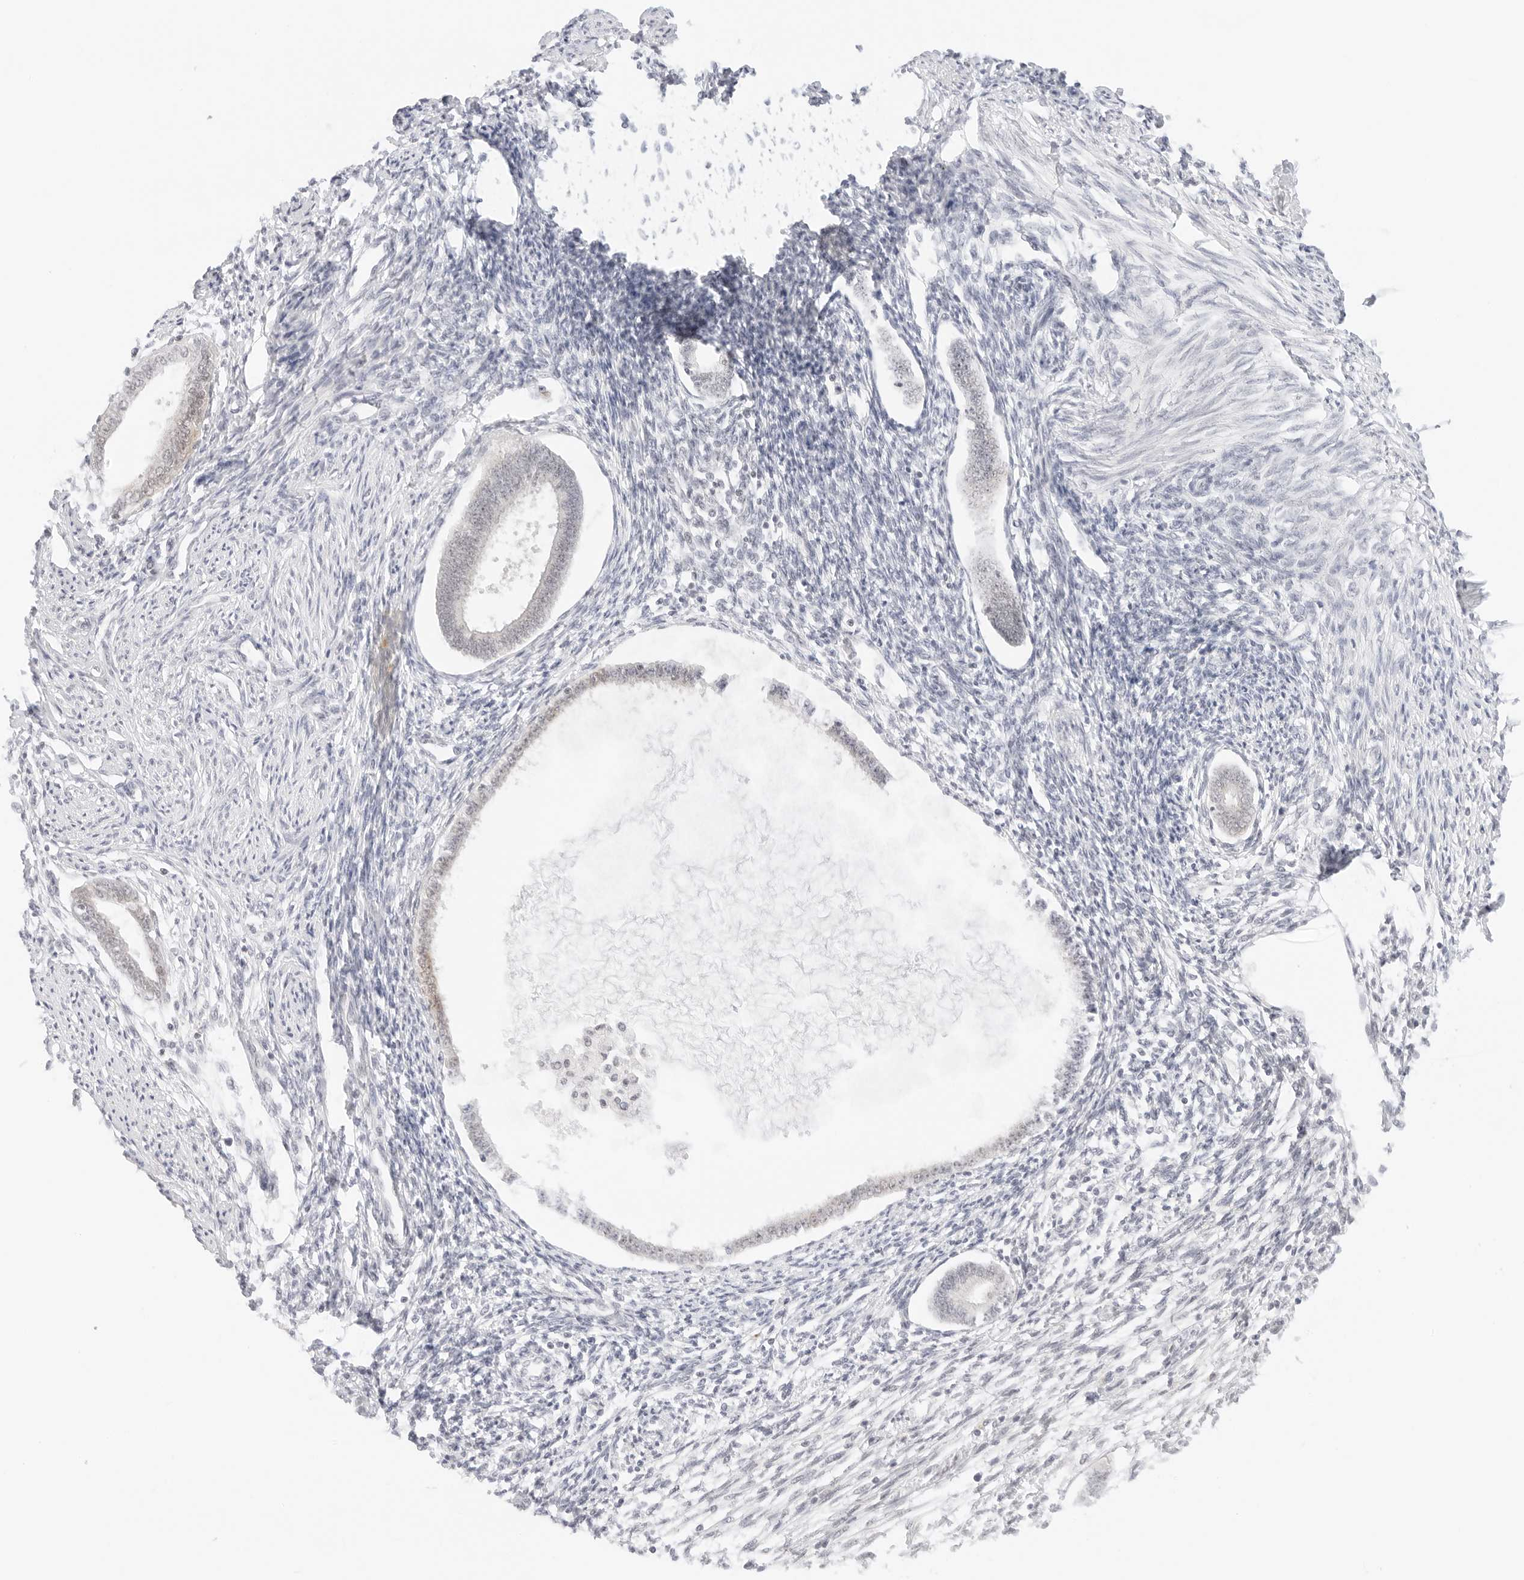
{"staining": {"intensity": "negative", "quantity": "none", "location": "none"}, "tissue": "endometrium", "cell_type": "Cells in endometrial stroma", "image_type": "normal", "snomed": [{"axis": "morphology", "description": "Normal tissue, NOS"}, {"axis": "topography", "description": "Endometrium"}], "caption": "Endometrium stained for a protein using immunohistochemistry (IHC) demonstrates no expression cells in endometrial stroma.", "gene": "POLR3C", "patient": {"sex": "female", "age": 56}}